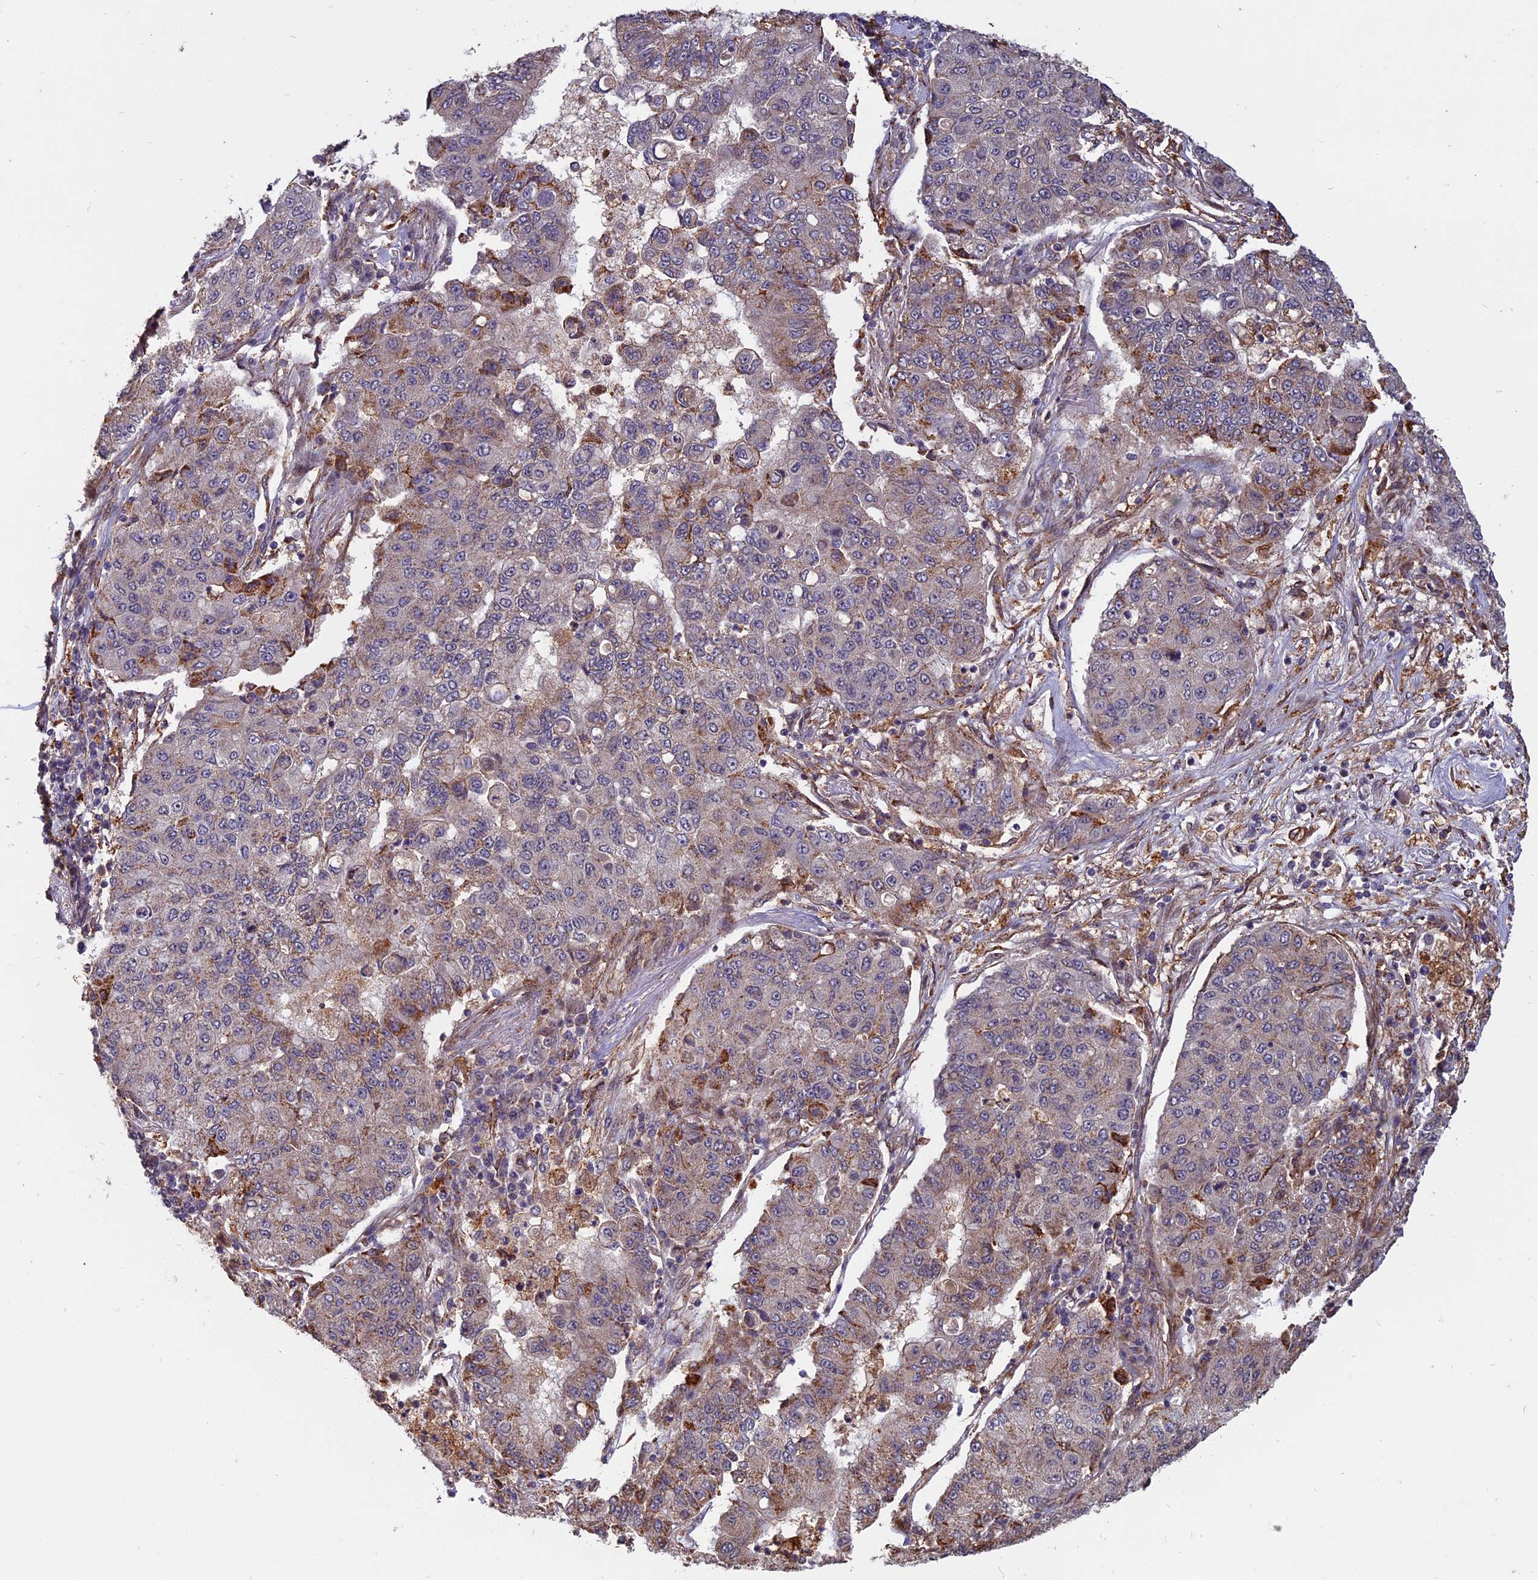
{"staining": {"intensity": "moderate", "quantity": "<25%", "location": "cytoplasmic/membranous"}, "tissue": "lung cancer", "cell_type": "Tumor cells", "image_type": "cancer", "snomed": [{"axis": "morphology", "description": "Squamous cell carcinoma, NOS"}, {"axis": "topography", "description": "Lung"}], "caption": "High-power microscopy captured an immunohistochemistry micrograph of lung squamous cell carcinoma, revealing moderate cytoplasmic/membranous expression in approximately <25% of tumor cells. The staining is performed using DAB brown chromogen to label protein expression. The nuclei are counter-stained blue using hematoxylin.", "gene": "SPG11", "patient": {"sex": "male", "age": 74}}